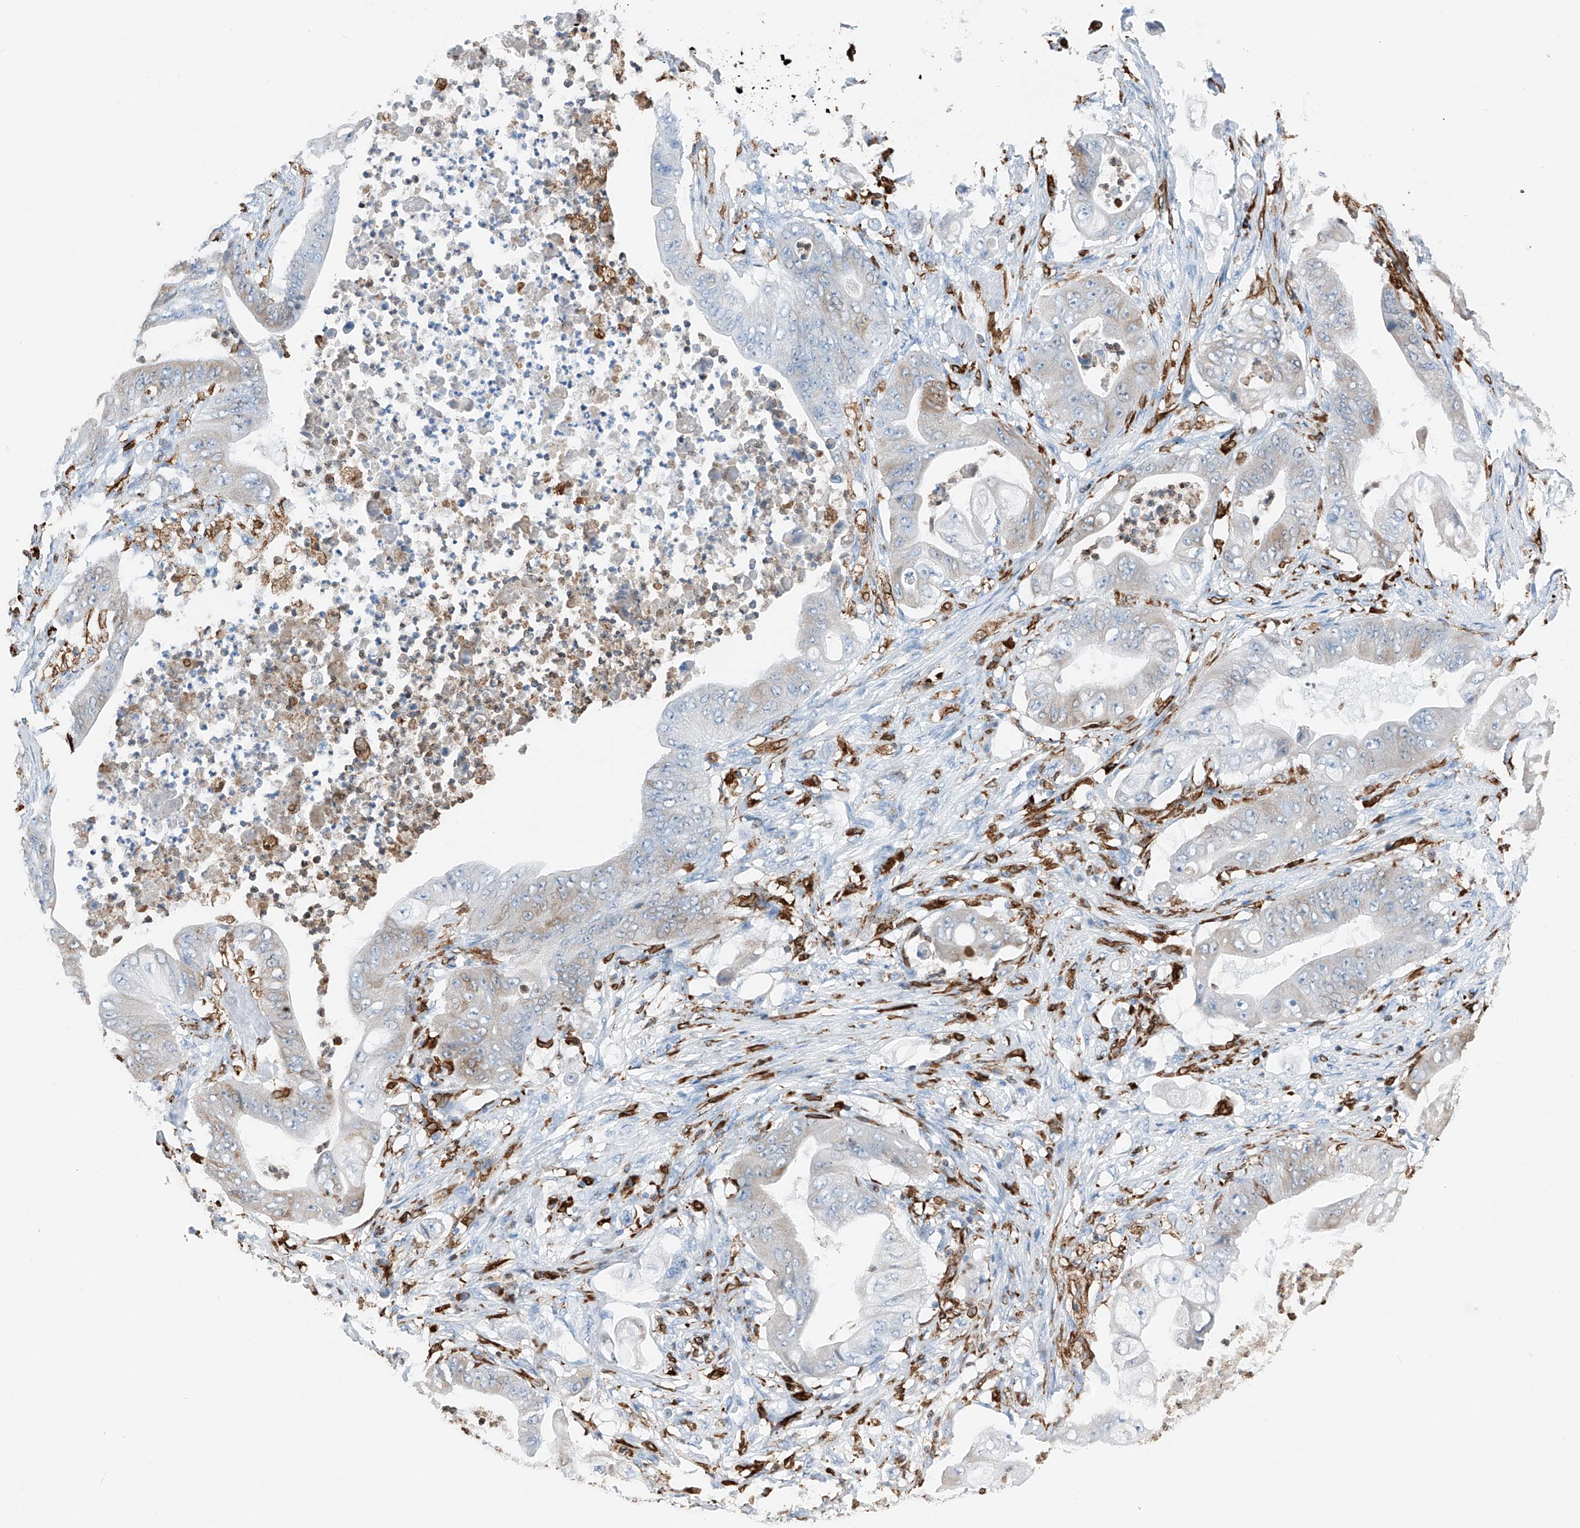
{"staining": {"intensity": "weak", "quantity": "<25%", "location": "cytoplasmic/membranous"}, "tissue": "stomach cancer", "cell_type": "Tumor cells", "image_type": "cancer", "snomed": [{"axis": "morphology", "description": "Adenocarcinoma, NOS"}, {"axis": "topography", "description": "Stomach"}], "caption": "There is no significant positivity in tumor cells of adenocarcinoma (stomach).", "gene": "TBXAS1", "patient": {"sex": "female", "age": 73}}